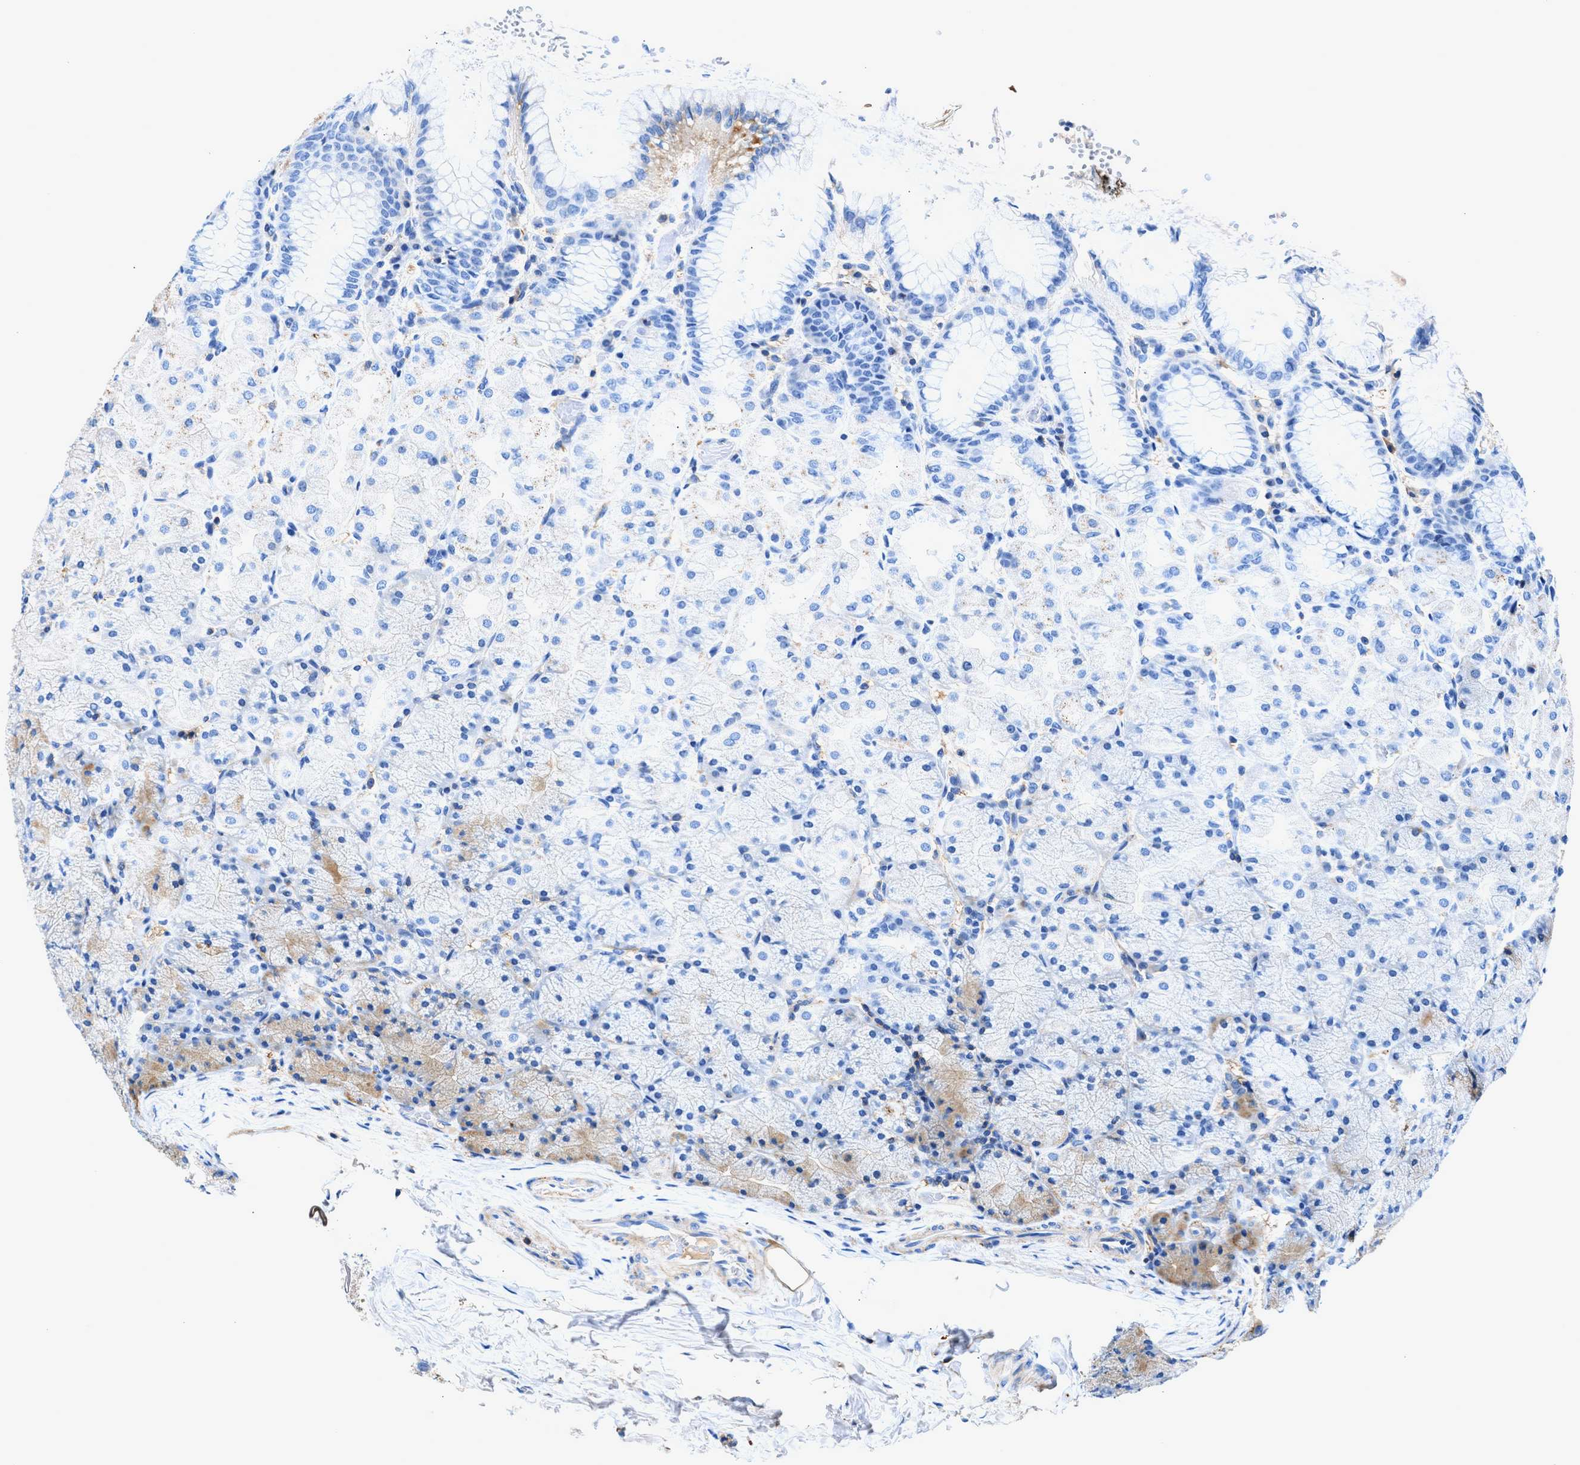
{"staining": {"intensity": "negative", "quantity": "none", "location": "none"}, "tissue": "stomach", "cell_type": "Glandular cells", "image_type": "normal", "snomed": [{"axis": "morphology", "description": "Normal tissue, NOS"}, {"axis": "topography", "description": "Stomach, upper"}], "caption": "High power microscopy image of an IHC micrograph of benign stomach, revealing no significant positivity in glandular cells.", "gene": "KCNQ4", "patient": {"sex": "female", "age": 56}}